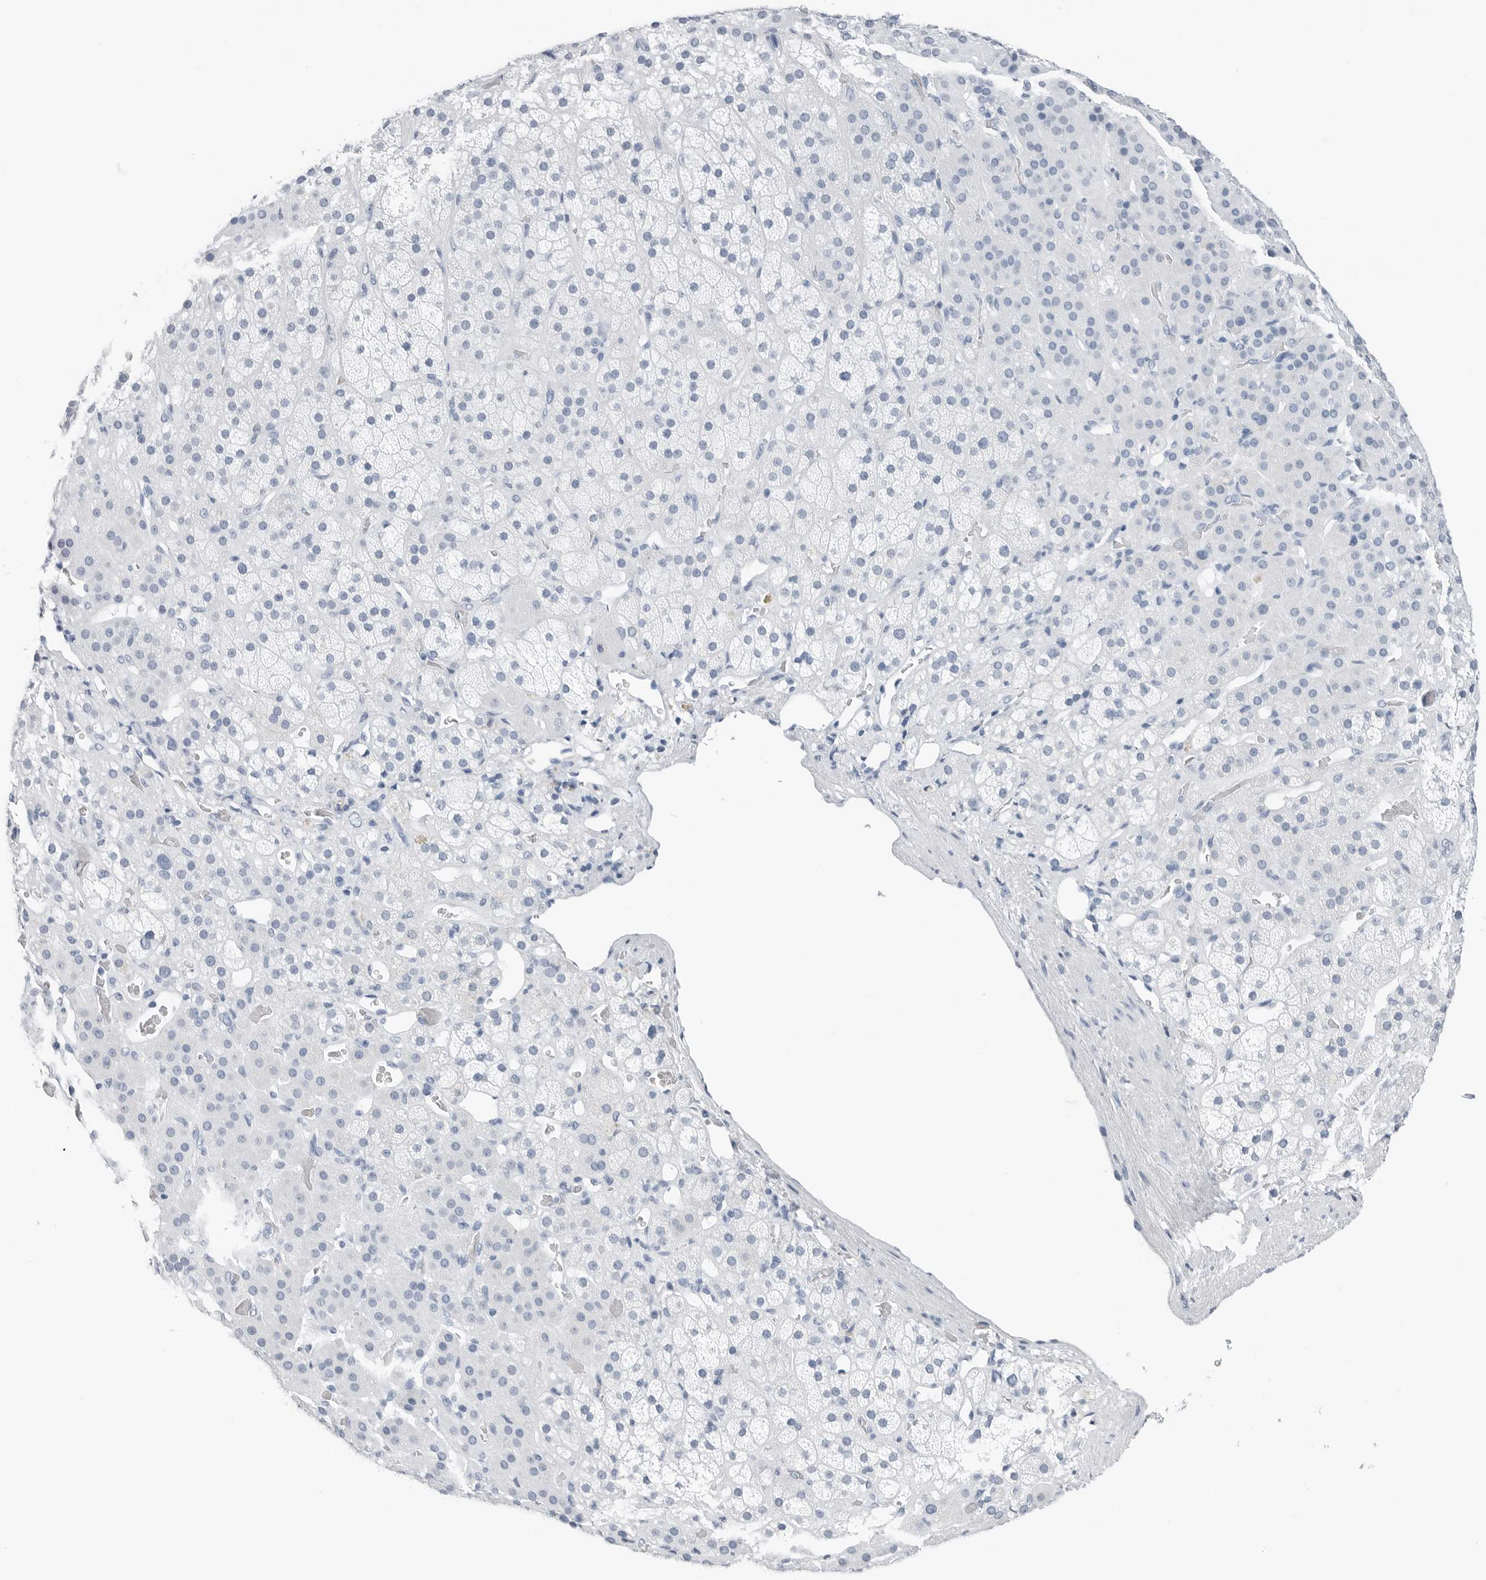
{"staining": {"intensity": "negative", "quantity": "none", "location": "none"}, "tissue": "adrenal gland", "cell_type": "Glandular cells", "image_type": "normal", "snomed": [{"axis": "morphology", "description": "Normal tissue, NOS"}, {"axis": "topography", "description": "Adrenal gland"}], "caption": "Immunohistochemistry micrograph of normal adrenal gland: human adrenal gland stained with DAB shows no significant protein positivity in glandular cells.", "gene": "SLPI", "patient": {"sex": "male", "age": 57}}